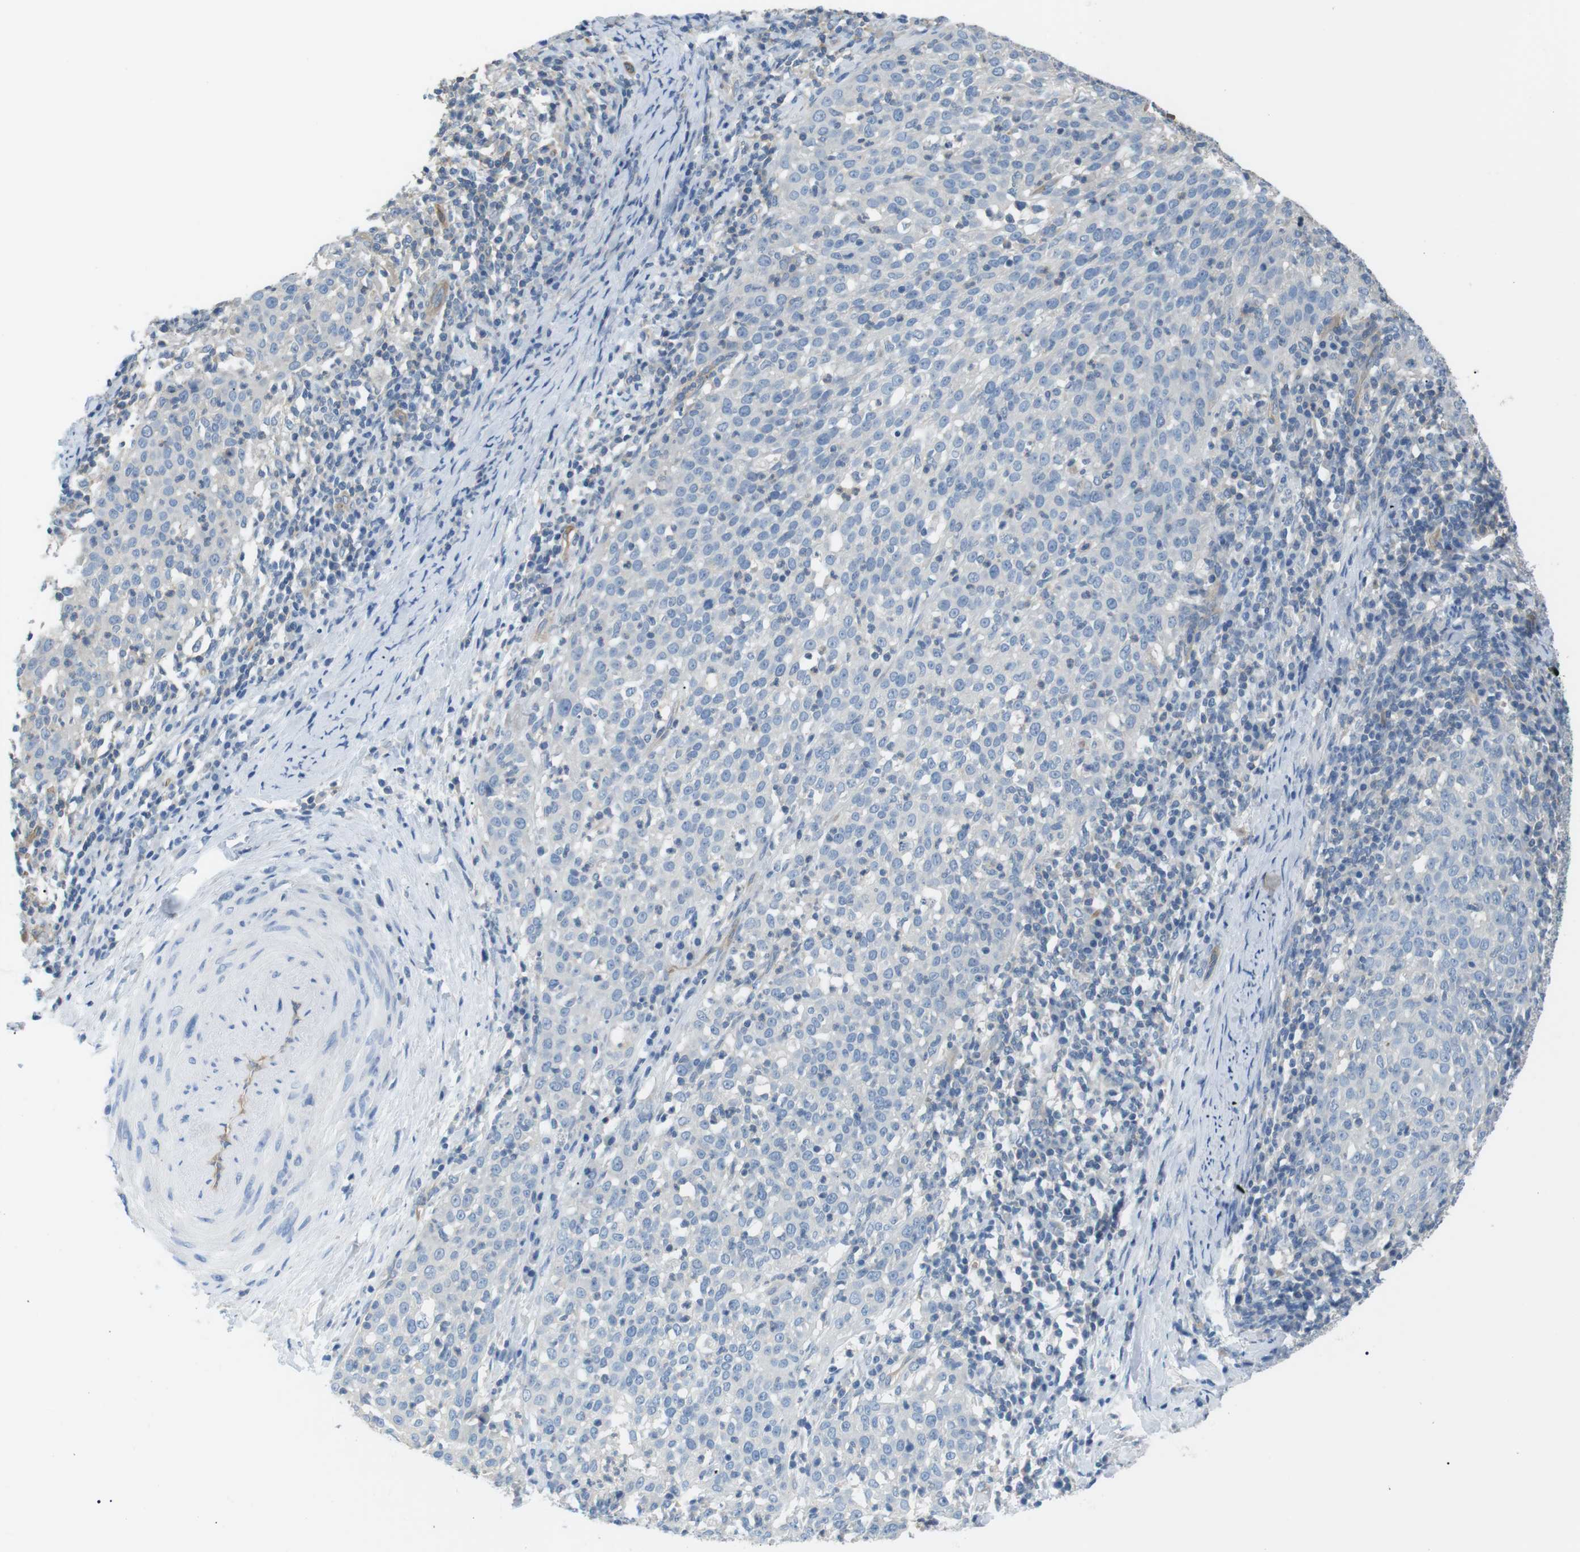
{"staining": {"intensity": "negative", "quantity": "none", "location": "none"}, "tissue": "cervical cancer", "cell_type": "Tumor cells", "image_type": "cancer", "snomed": [{"axis": "morphology", "description": "Squamous cell carcinoma, NOS"}, {"axis": "topography", "description": "Cervix"}], "caption": "The micrograph demonstrates no significant staining in tumor cells of cervical cancer.", "gene": "ADCY10", "patient": {"sex": "female", "age": 51}}